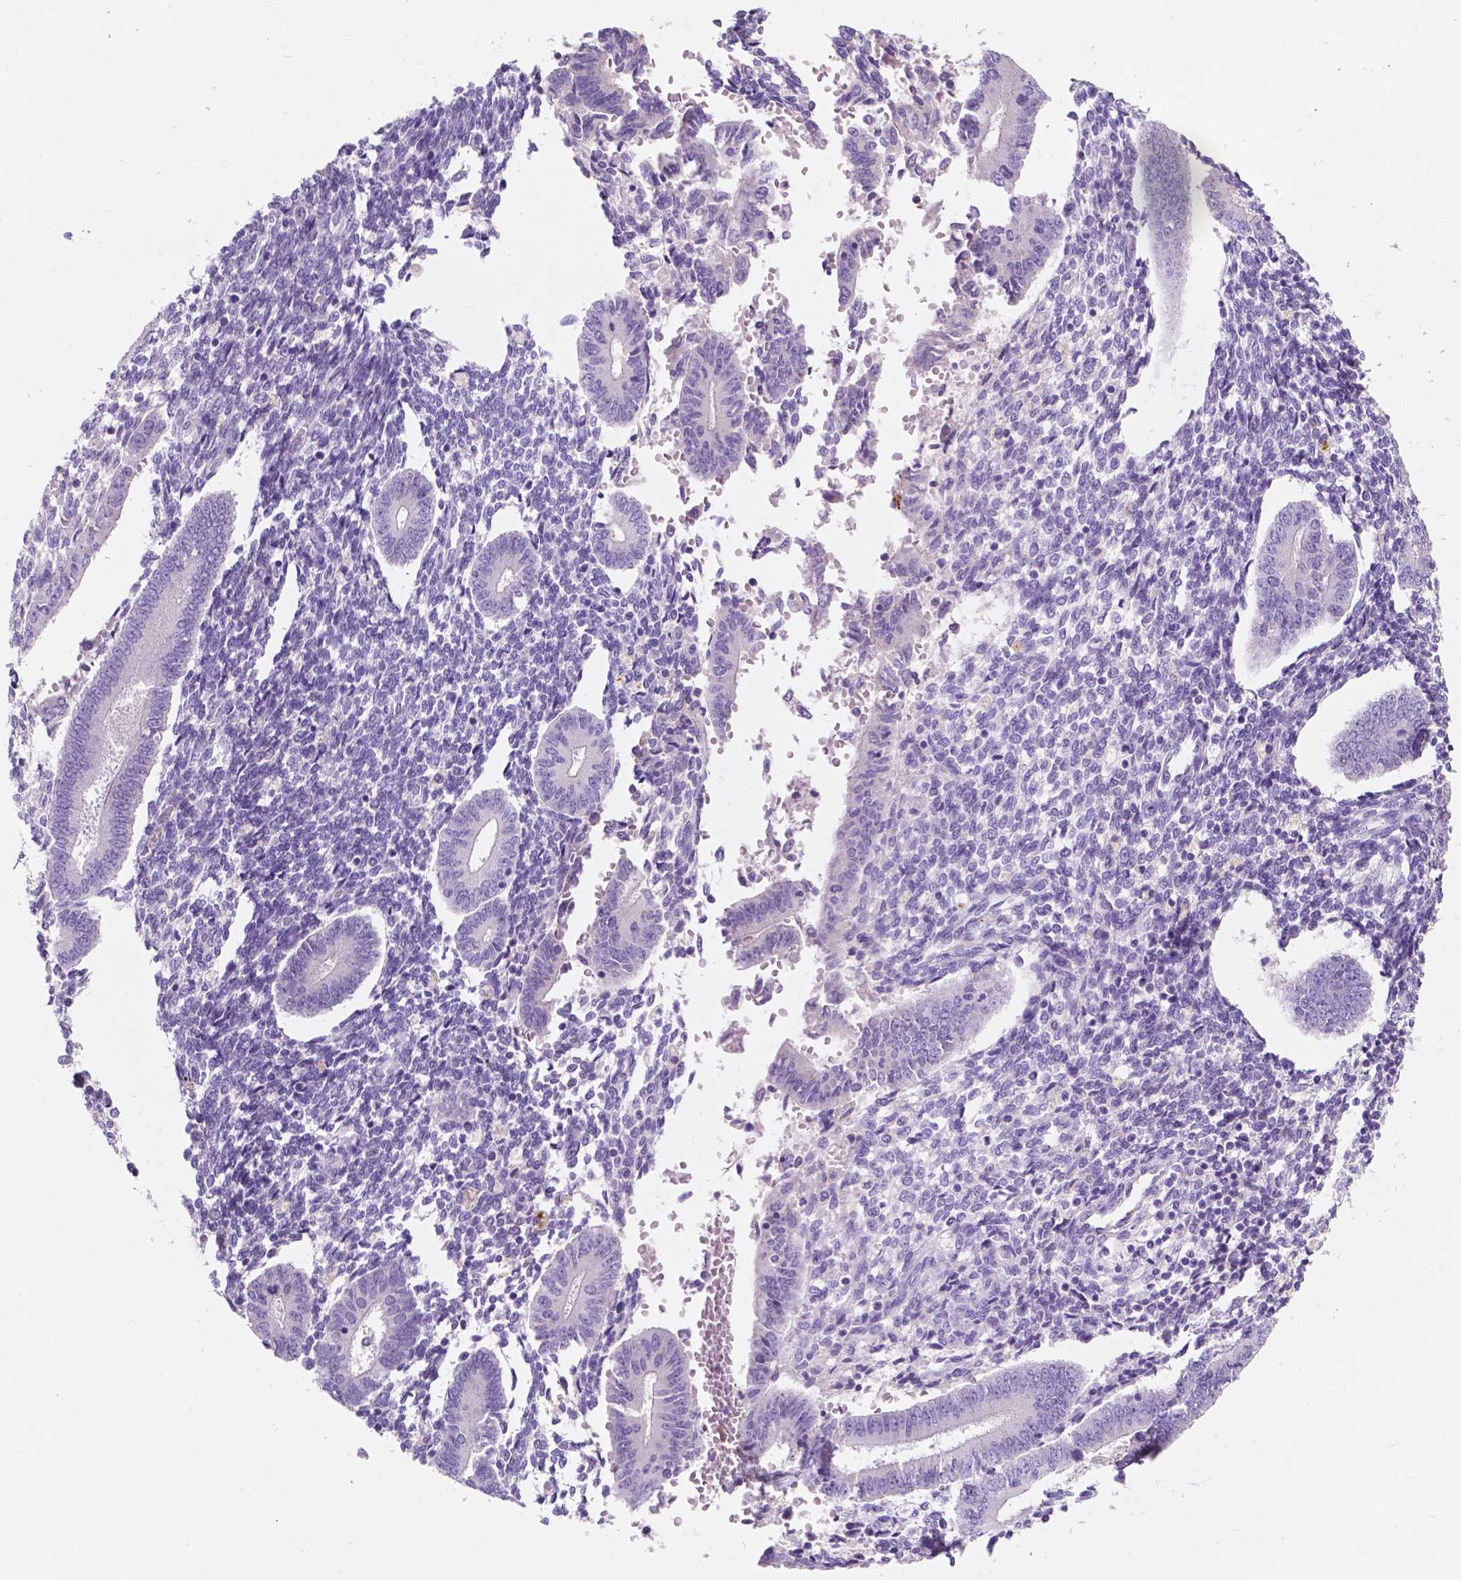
{"staining": {"intensity": "negative", "quantity": "none", "location": "none"}, "tissue": "endometrium", "cell_type": "Cells in endometrial stroma", "image_type": "normal", "snomed": [{"axis": "morphology", "description": "Normal tissue, NOS"}, {"axis": "topography", "description": "Endometrium"}], "caption": "Histopathology image shows no protein staining in cells in endometrial stroma of benign endometrium. The staining is performed using DAB (3,3'-diaminobenzidine) brown chromogen with nuclei counter-stained in using hematoxylin.", "gene": "CUZD1", "patient": {"sex": "female", "age": 40}}